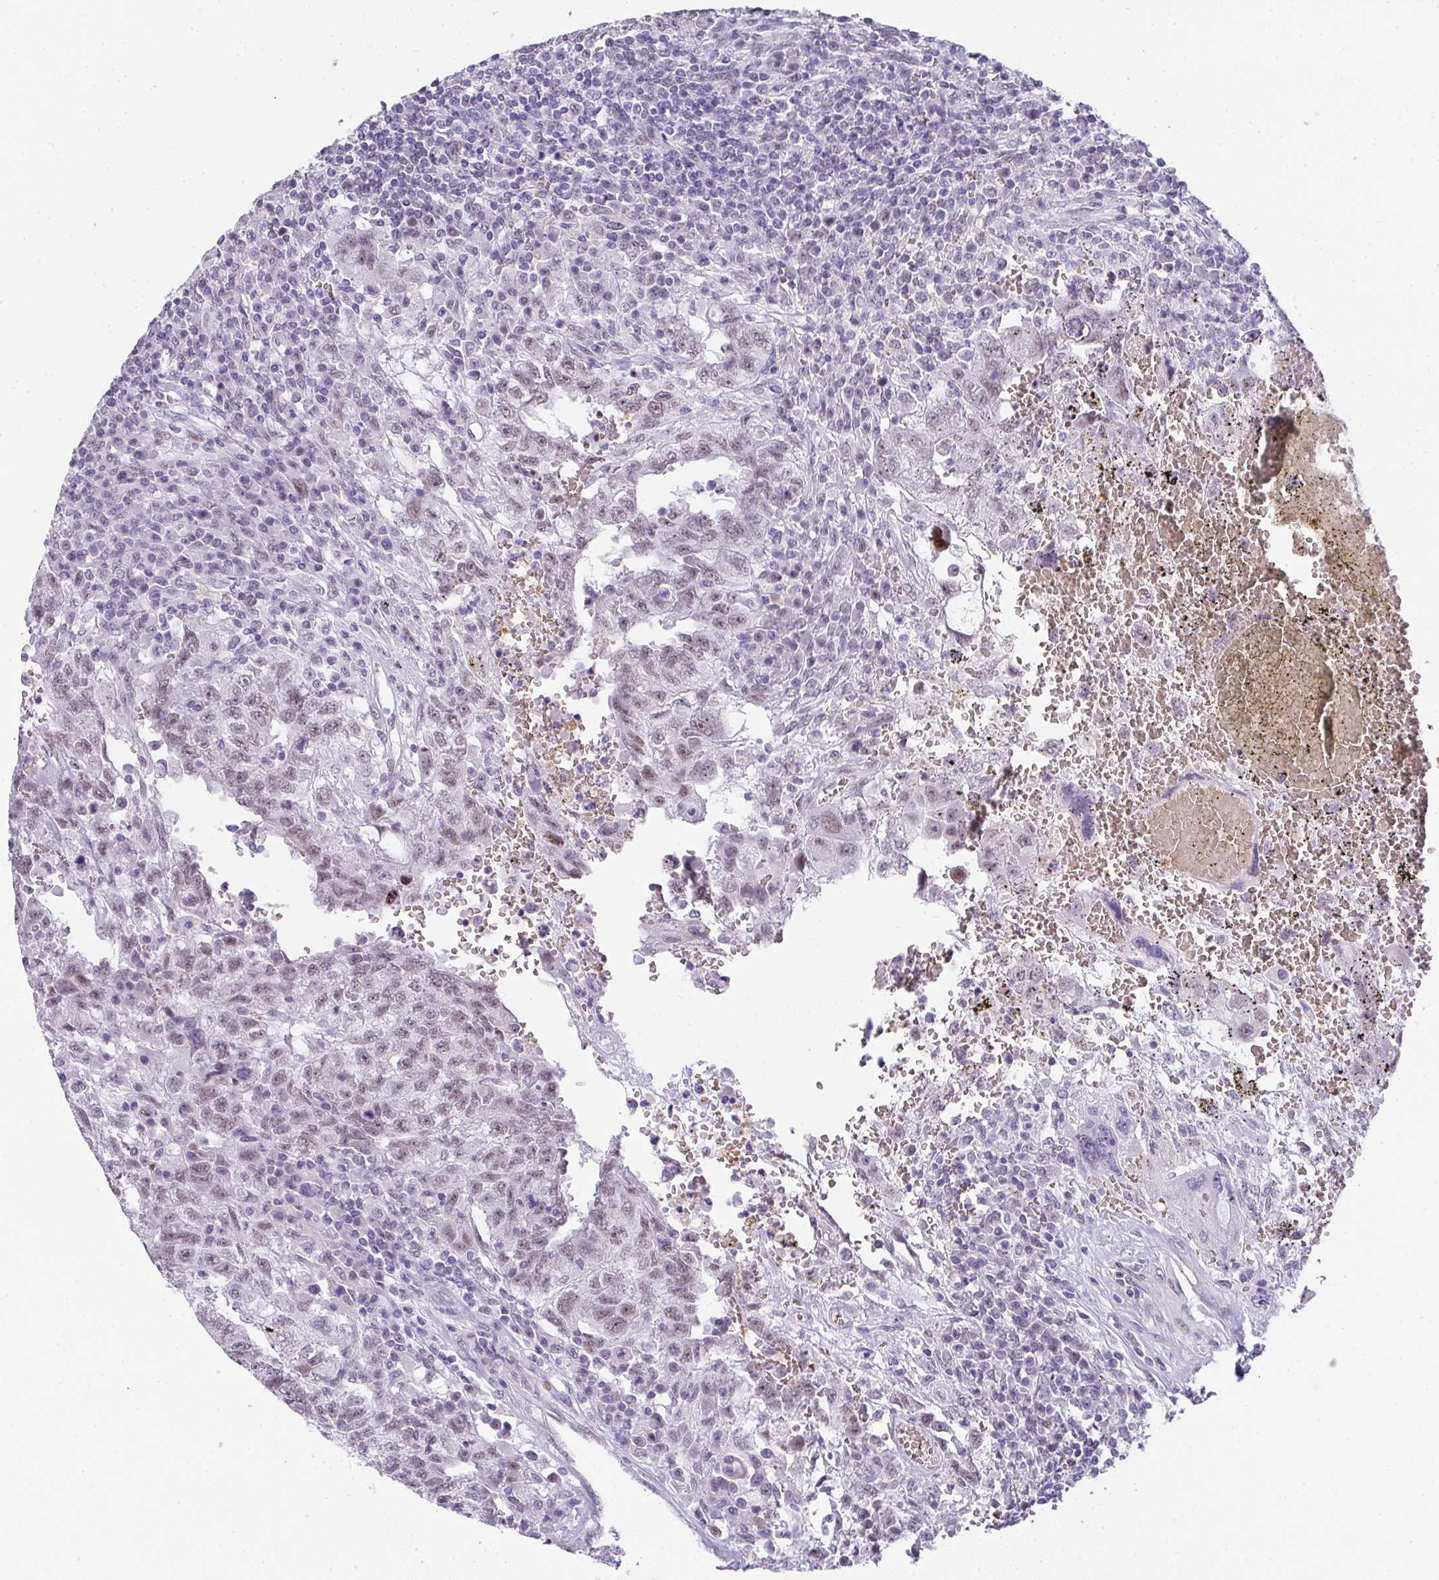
{"staining": {"intensity": "moderate", "quantity": "25%-75%", "location": "nuclear"}, "tissue": "testis cancer", "cell_type": "Tumor cells", "image_type": "cancer", "snomed": [{"axis": "morphology", "description": "Carcinoma, Embryonal, NOS"}, {"axis": "topography", "description": "Testis"}], "caption": "This photomicrograph displays IHC staining of human embryonal carcinoma (testis), with medium moderate nuclear expression in about 25%-75% of tumor cells.", "gene": "TNMD", "patient": {"sex": "male", "age": 26}}